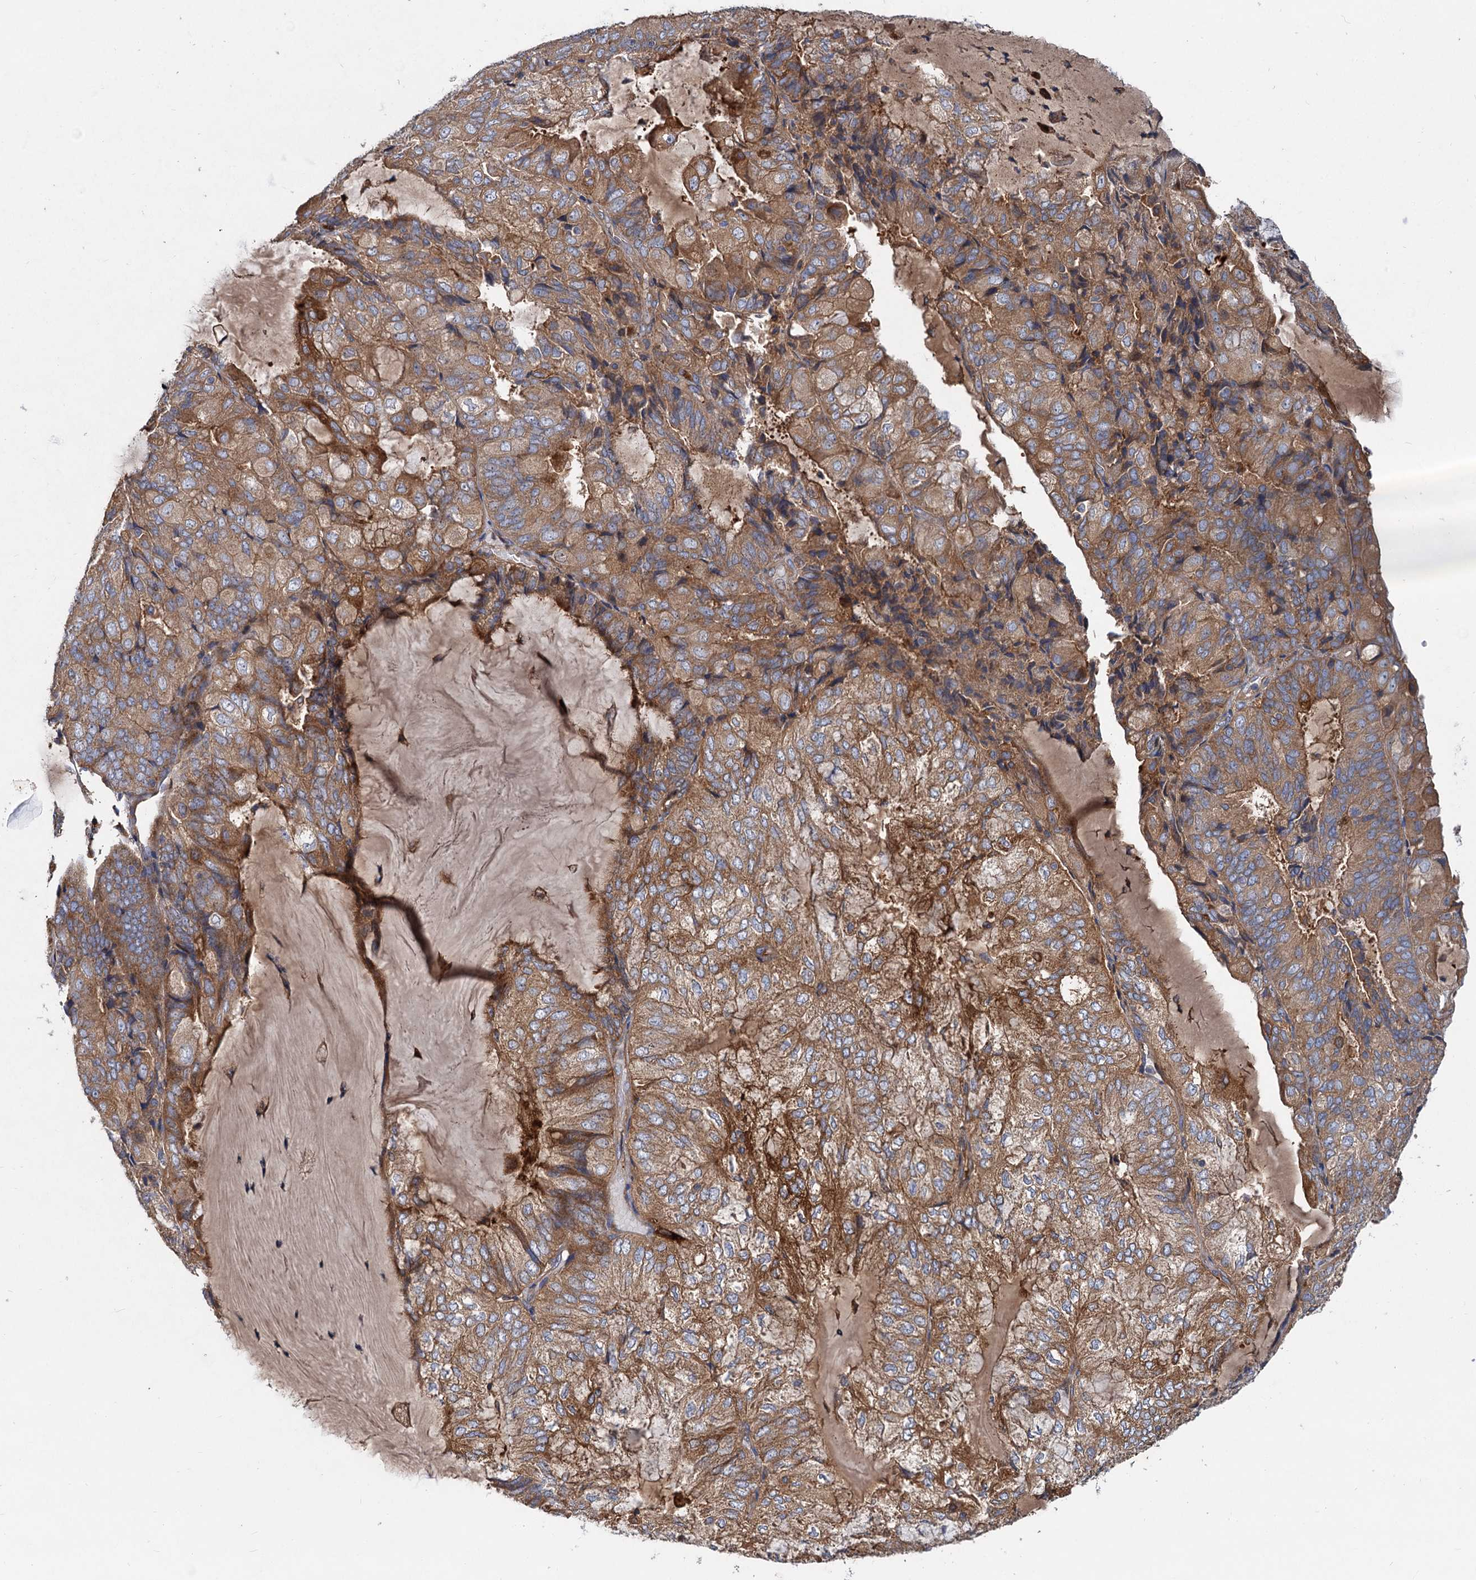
{"staining": {"intensity": "moderate", "quantity": ">75%", "location": "cytoplasmic/membranous"}, "tissue": "endometrial cancer", "cell_type": "Tumor cells", "image_type": "cancer", "snomed": [{"axis": "morphology", "description": "Adenocarcinoma, NOS"}, {"axis": "topography", "description": "Endometrium"}], "caption": "This image exhibits endometrial cancer stained with IHC to label a protein in brown. The cytoplasmic/membranous of tumor cells show moderate positivity for the protein. Nuclei are counter-stained blue.", "gene": "ALKBH7", "patient": {"sex": "female", "age": 81}}